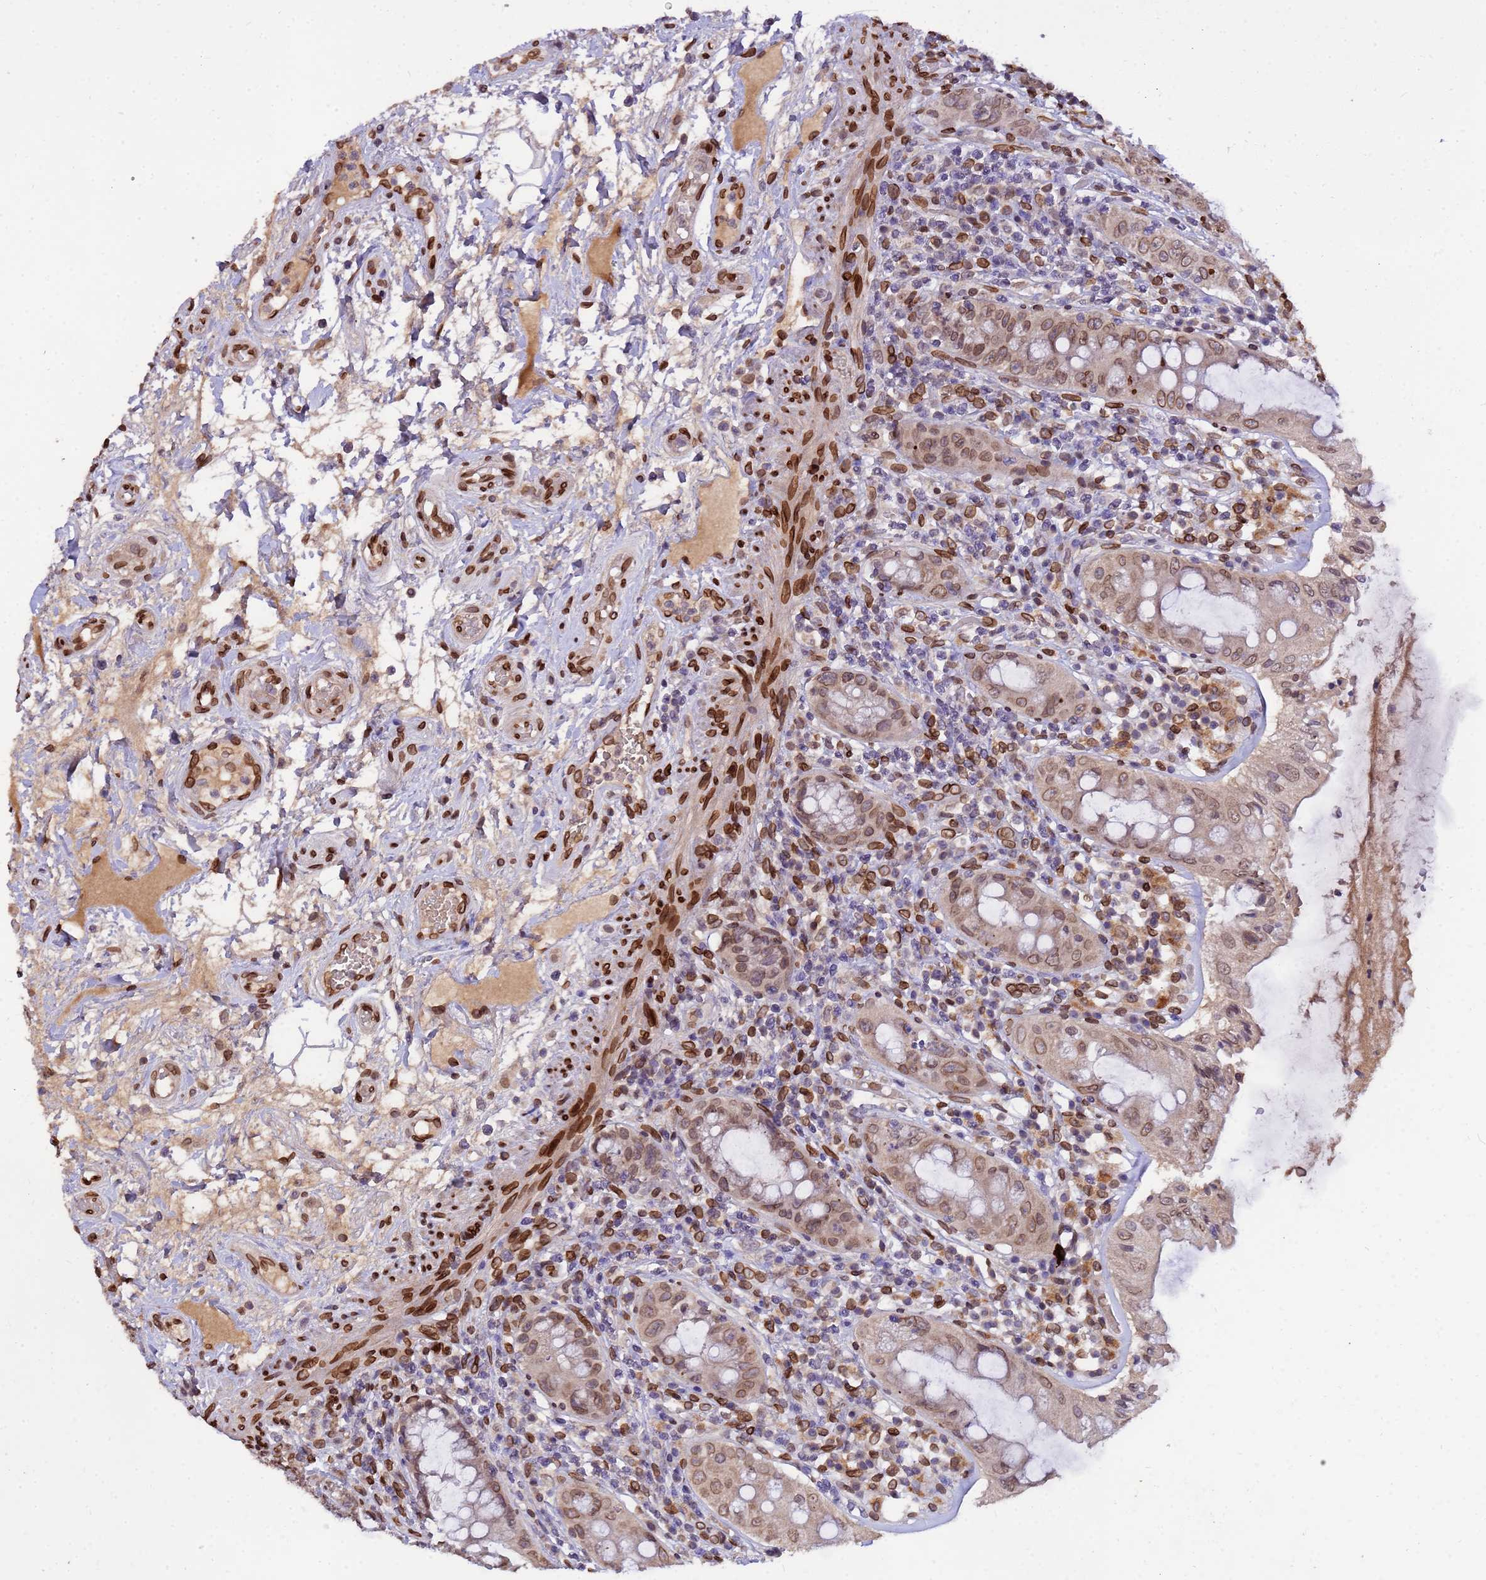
{"staining": {"intensity": "moderate", "quantity": ">75%", "location": "cytoplasmic/membranous,nuclear"}, "tissue": "rectum", "cell_type": "Glandular cells", "image_type": "normal", "snomed": [{"axis": "morphology", "description": "Normal tissue, NOS"}, {"axis": "topography", "description": "Rectum"}], "caption": "Protein staining by immunohistochemistry (IHC) reveals moderate cytoplasmic/membranous,nuclear expression in about >75% of glandular cells in benign rectum. (DAB (3,3'-diaminobenzidine) = brown stain, brightfield microscopy at high magnification).", "gene": "GPR135", "patient": {"sex": "female", "age": 57}}